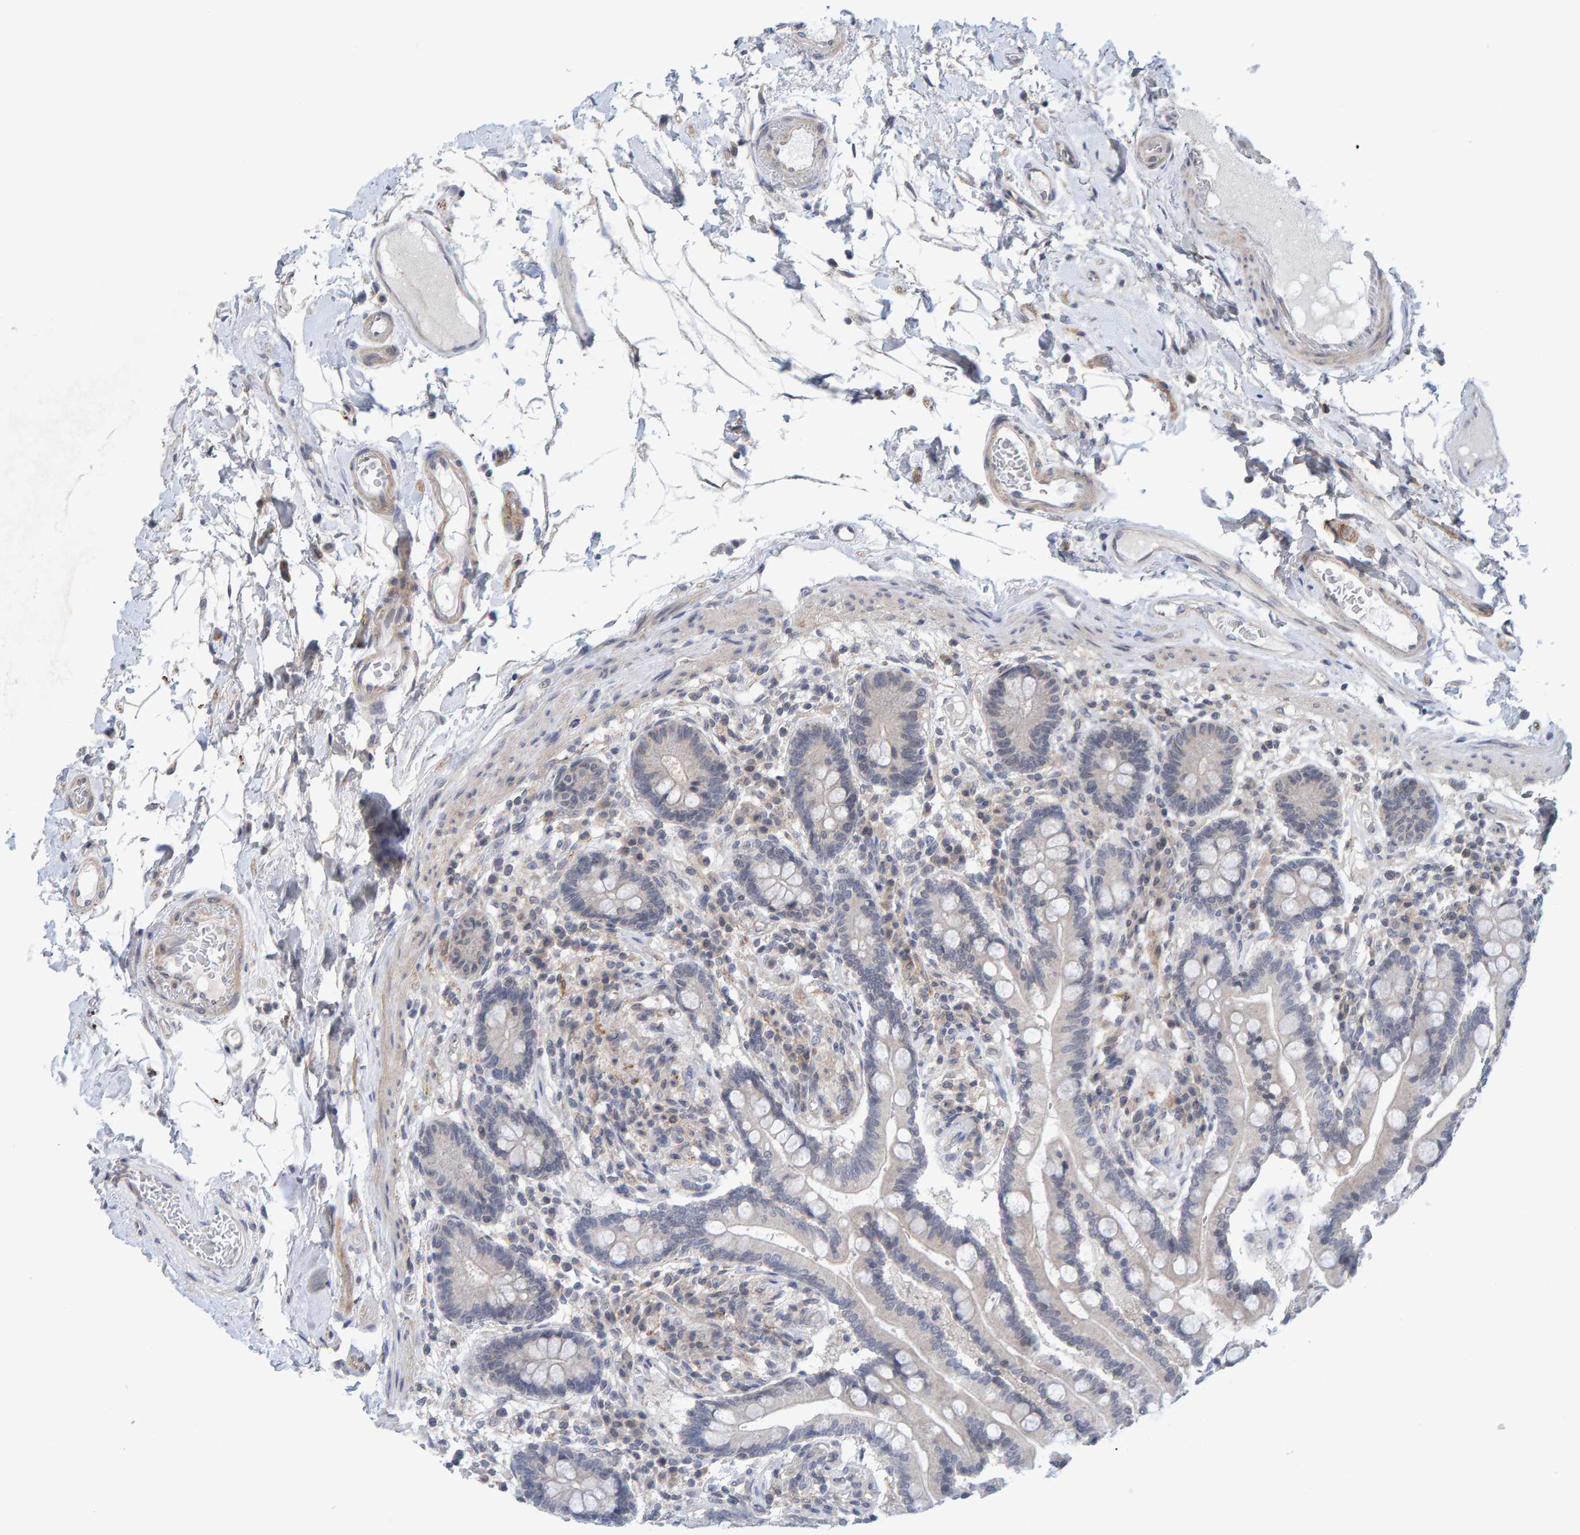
{"staining": {"intensity": "moderate", "quantity": "<25%", "location": "cytoplasmic/membranous"}, "tissue": "colon", "cell_type": "Endothelial cells", "image_type": "normal", "snomed": [{"axis": "morphology", "description": "Normal tissue, NOS"}, {"axis": "topography", "description": "Colon"}], "caption": "Human colon stained with a brown dye exhibits moderate cytoplasmic/membranous positive positivity in about <25% of endothelial cells.", "gene": "CDH2", "patient": {"sex": "male", "age": 73}}